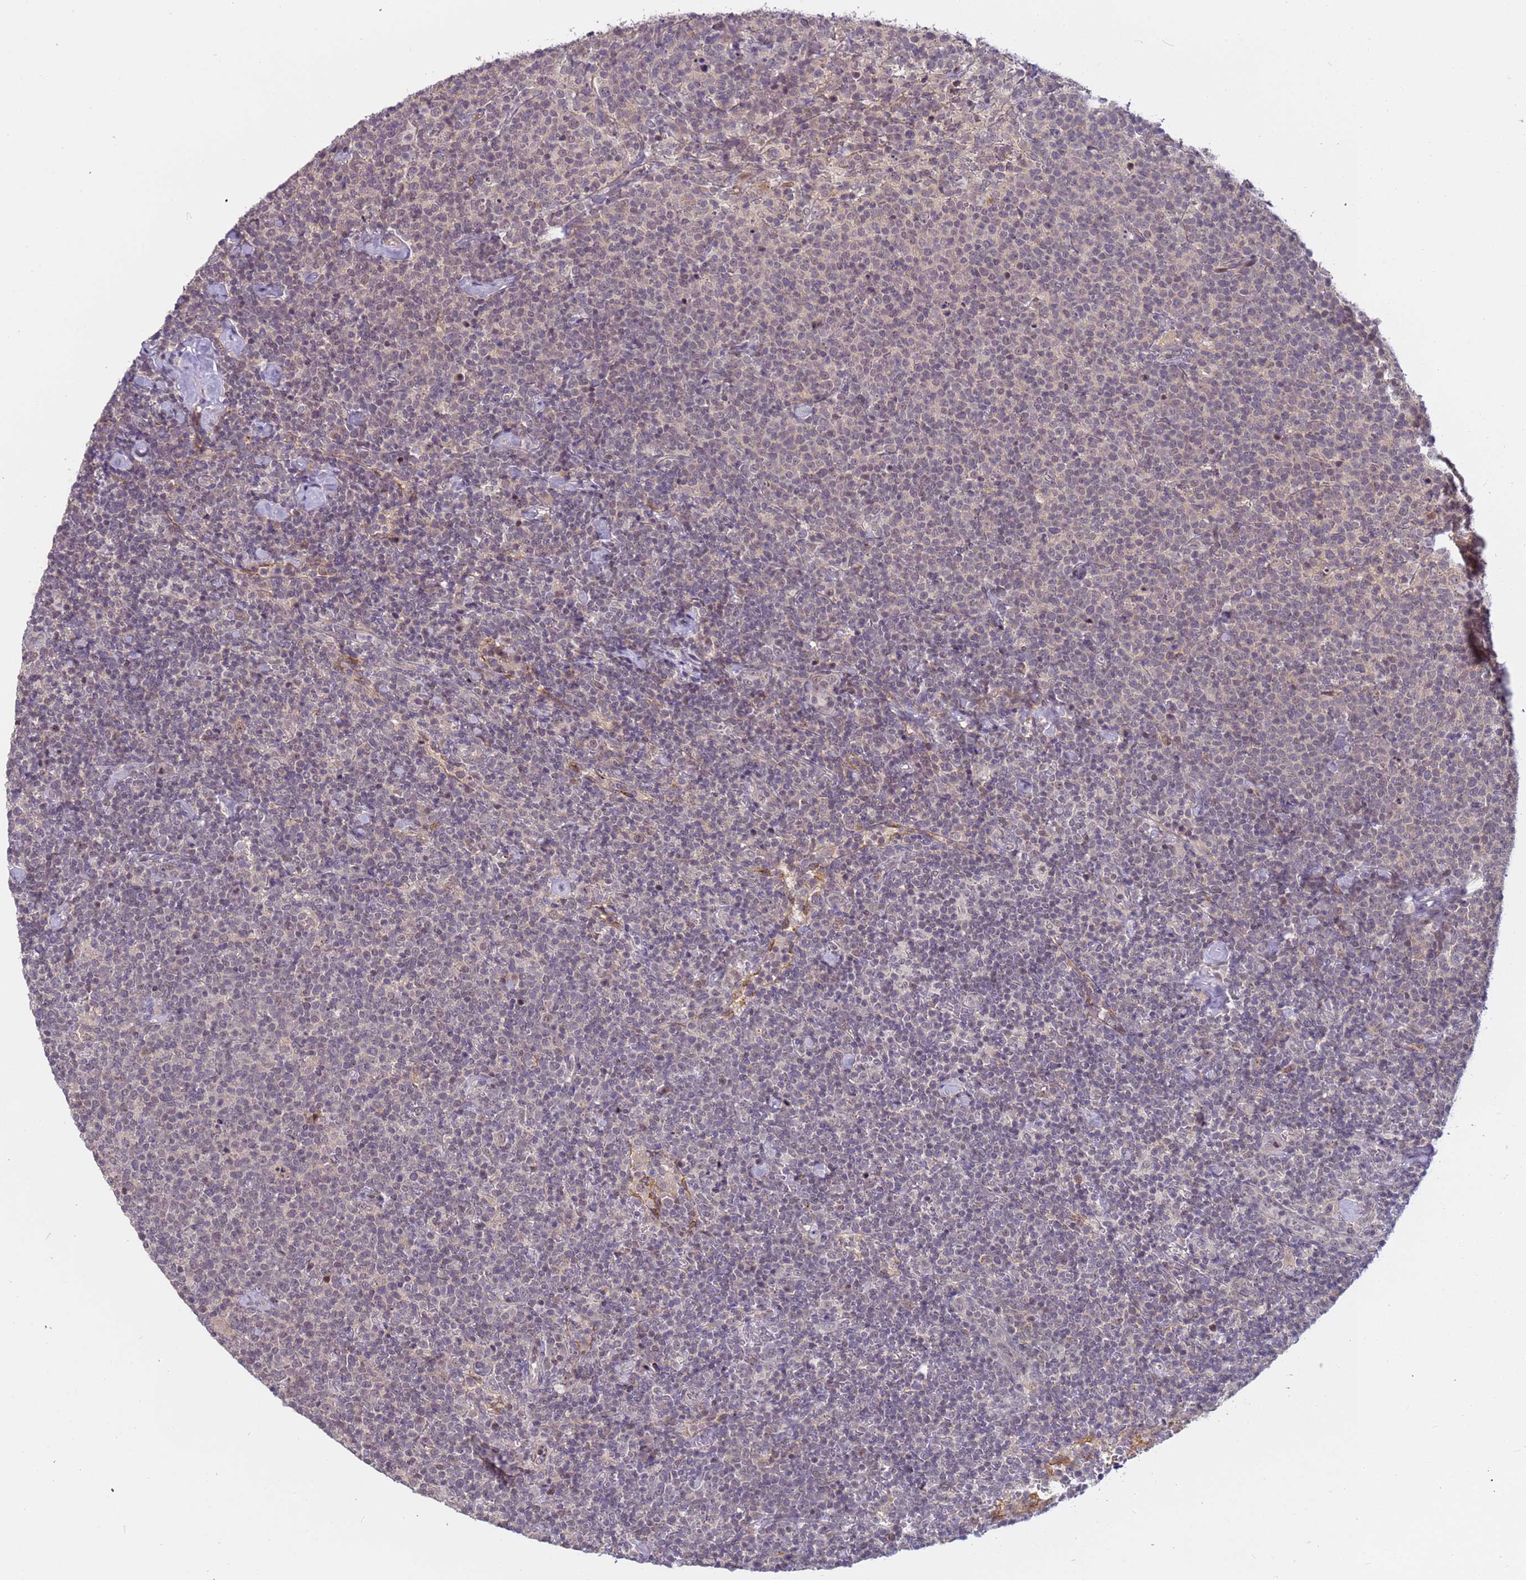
{"staining": {"intensity": "weak", "quantity": "<25%", "location": "nuclear"}, "tissue": "lymphoma", "cell_type": "Tumor cells", "image_type": "cancer", "snomed": [{"axis": "morphology", "description": "Malignant lymphoma, non-Hodgkin's type, High grade"}, {"axis": "topography", "description": "Lymph node"}], "caption": "Tumor cells show no significant staining in lymphoma.", "gene": "VWA3A", "patient": {"sex": "male", "age": 61}}